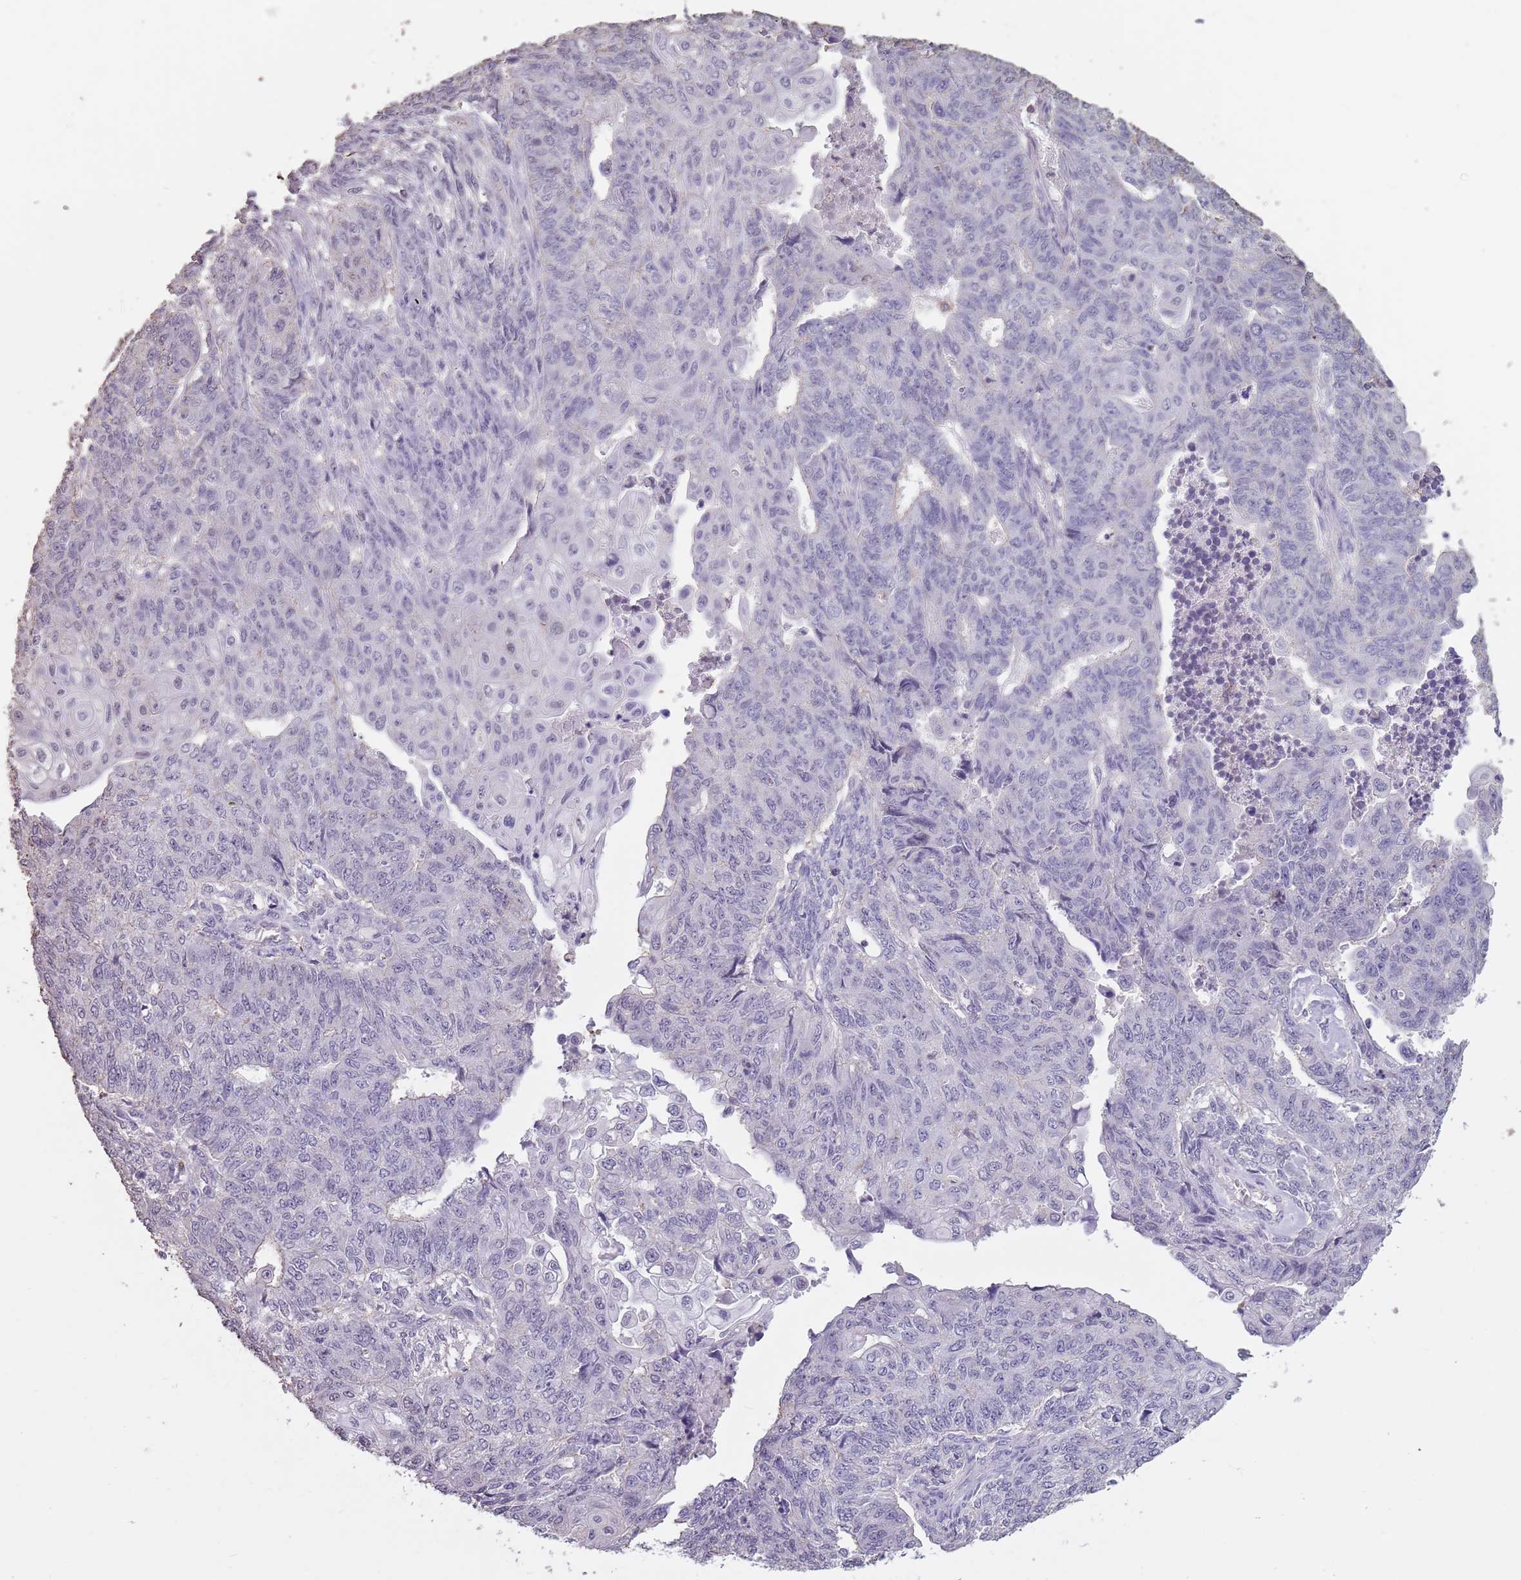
{"staining": {"intensity": "negative", "quantity": "none", "location": "none"}, "tissue": "endometrial cancer", "cell_type": "Tumor cells", "image_type": "cancer", "snomed": [{"axis": "morphology", "description": "Adenocarcinoma, NOS"}, {"axis": "topography", "description": "Endometrium"}], "caption": "A high-resolution photomicrograph shows immunohistochemistry staining of endometrial cancer (adenocarcinoma), which exhibits no significant positivity in tumor cells. (DAB (3,3'-diaminobenzidine) immunohistochemistry visualized using brightfield microscopy, high magnification).", "gene": "SUN5", "patient": {"sex": "female", "age": 32}}